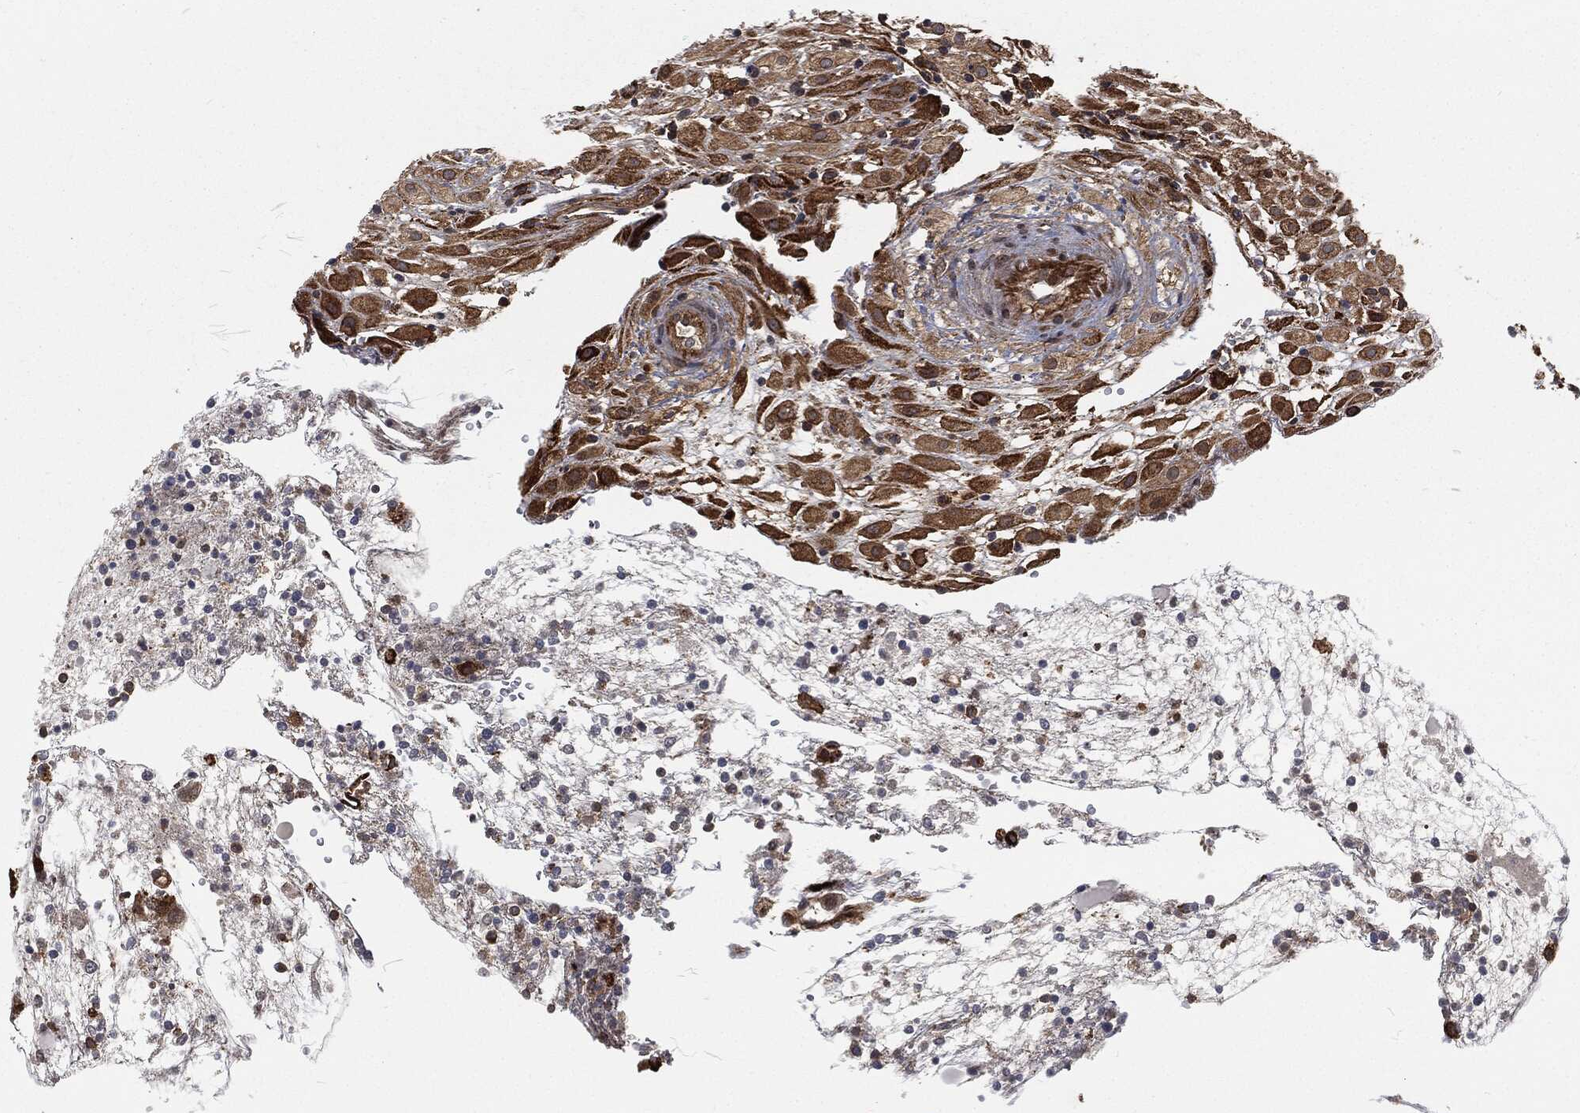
{"staining": {"intensity": "strong", "quantity": ">75%", "location": "cytoplasmic/membranous"}, "tissue": "placenta", "cell_type": "Decidual cells", "image_type": "normal", "snomed": [{"axis": "morphology", "description": "Normal tissue, NOS"}, {"axis": "topography", "description": "Placenta"}], "caption": "An image of placenta stained for a protein shows strong cytoplasmic/membranous brown staining in decidual cells. (Brightfield microscopy of DAB IHC at high magnification).", "gene": "RFTN1", "patient": {"sex": "female", "age": 24}}